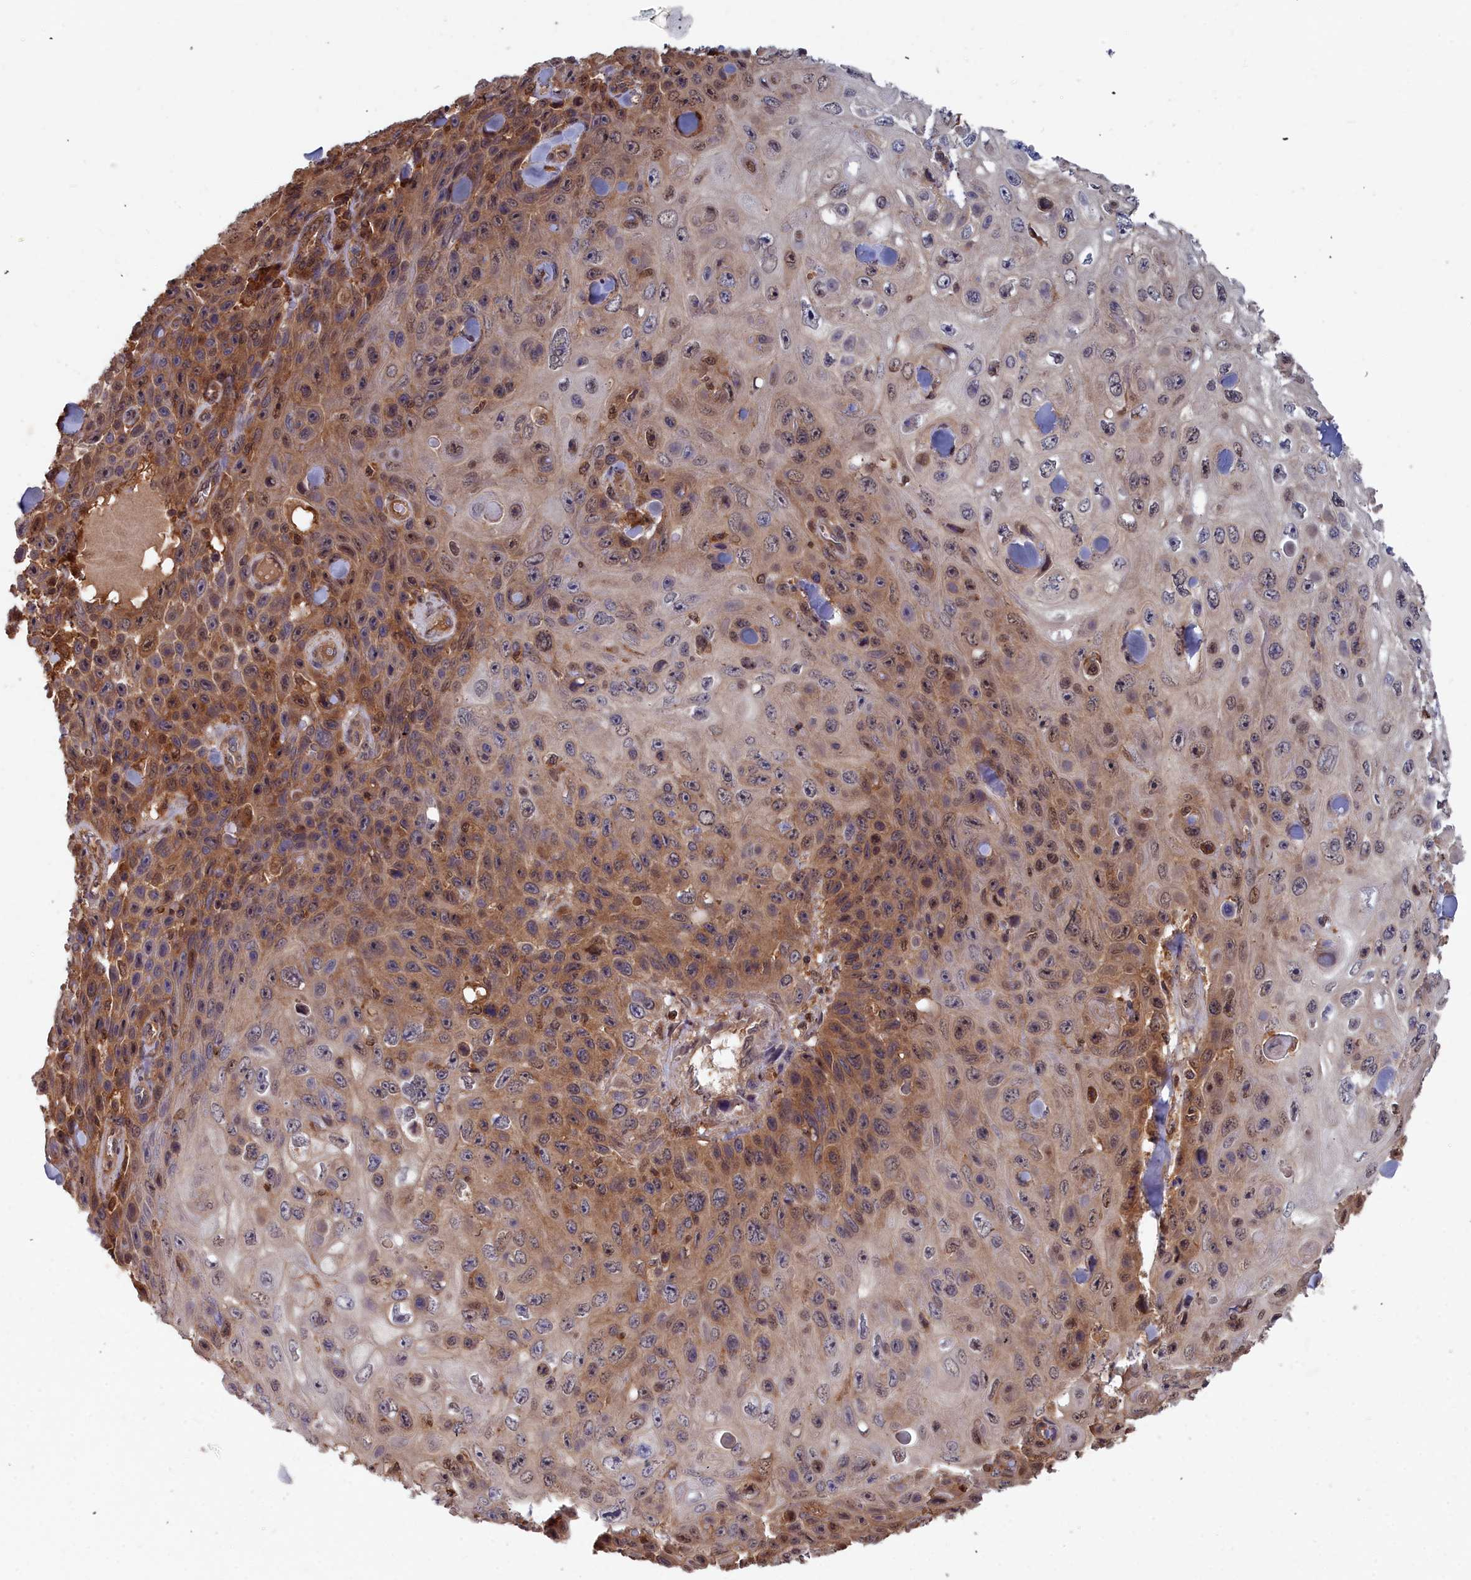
{"staining": {"intensity": "moderate", "quantity": ">75%", "location": "cytoplasmic/membranous,nuclear"}, "tissue": "skin cancer", "cell_type": "Tumor cells", "image_type": "cancer", "snomed": [{"axis": "morphology", "description": "Squamous cell carcinoma, NOS"}, {"axis": "topography", "description": "Skin"}], "caption": "Squamous cell carcinoma (skin) stained with a brown dye exhibits moderate cytoplasmic/membranous and nuclear positive expression in about >75% of tumor cells.", "gene": "GFRA2", "patient": {"sex": "male", "age": 82}}